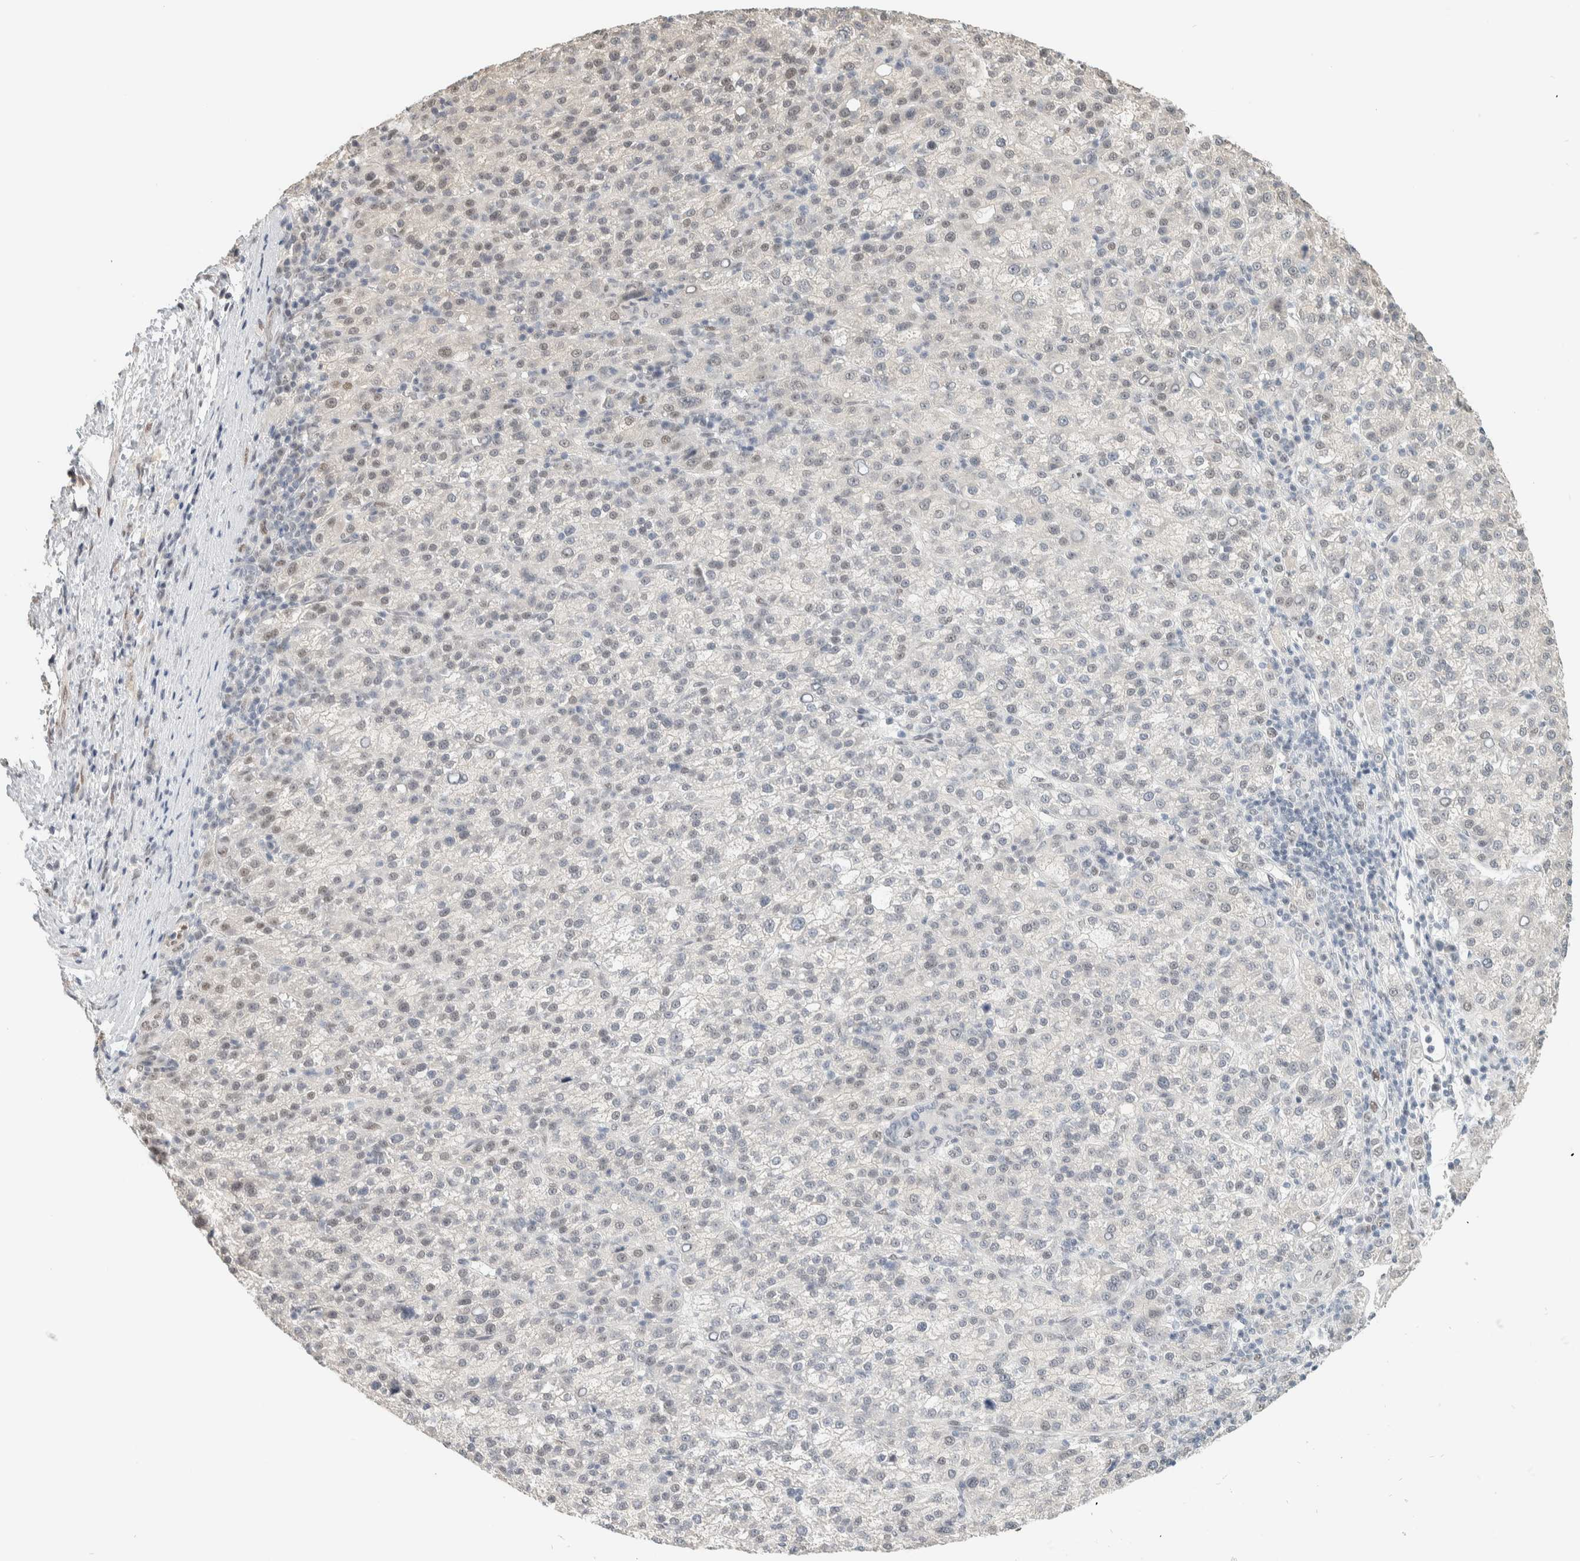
{"staining": {"intensity": "weak", "quantity": "<25%", "location": "nuclear"}, "tissue": "liver cancer", "cell_type": "Tumor cells", "image_type": "cancer", "snomed": [{"axis": "morphology", "description": "Carcinoma, Hepatocellular, NOS"}, {"axis": "topography", "description": "Liver"}], "caption": "An immunohistochemistry micrograph of liver cancer (hepatocellular carcinoma) is shown. There is no staining in tumor cells of liver cancer (hepatocellular carcinoma).", "gene": "PUS7", "patient": {"sex": "female", "age": 58}}